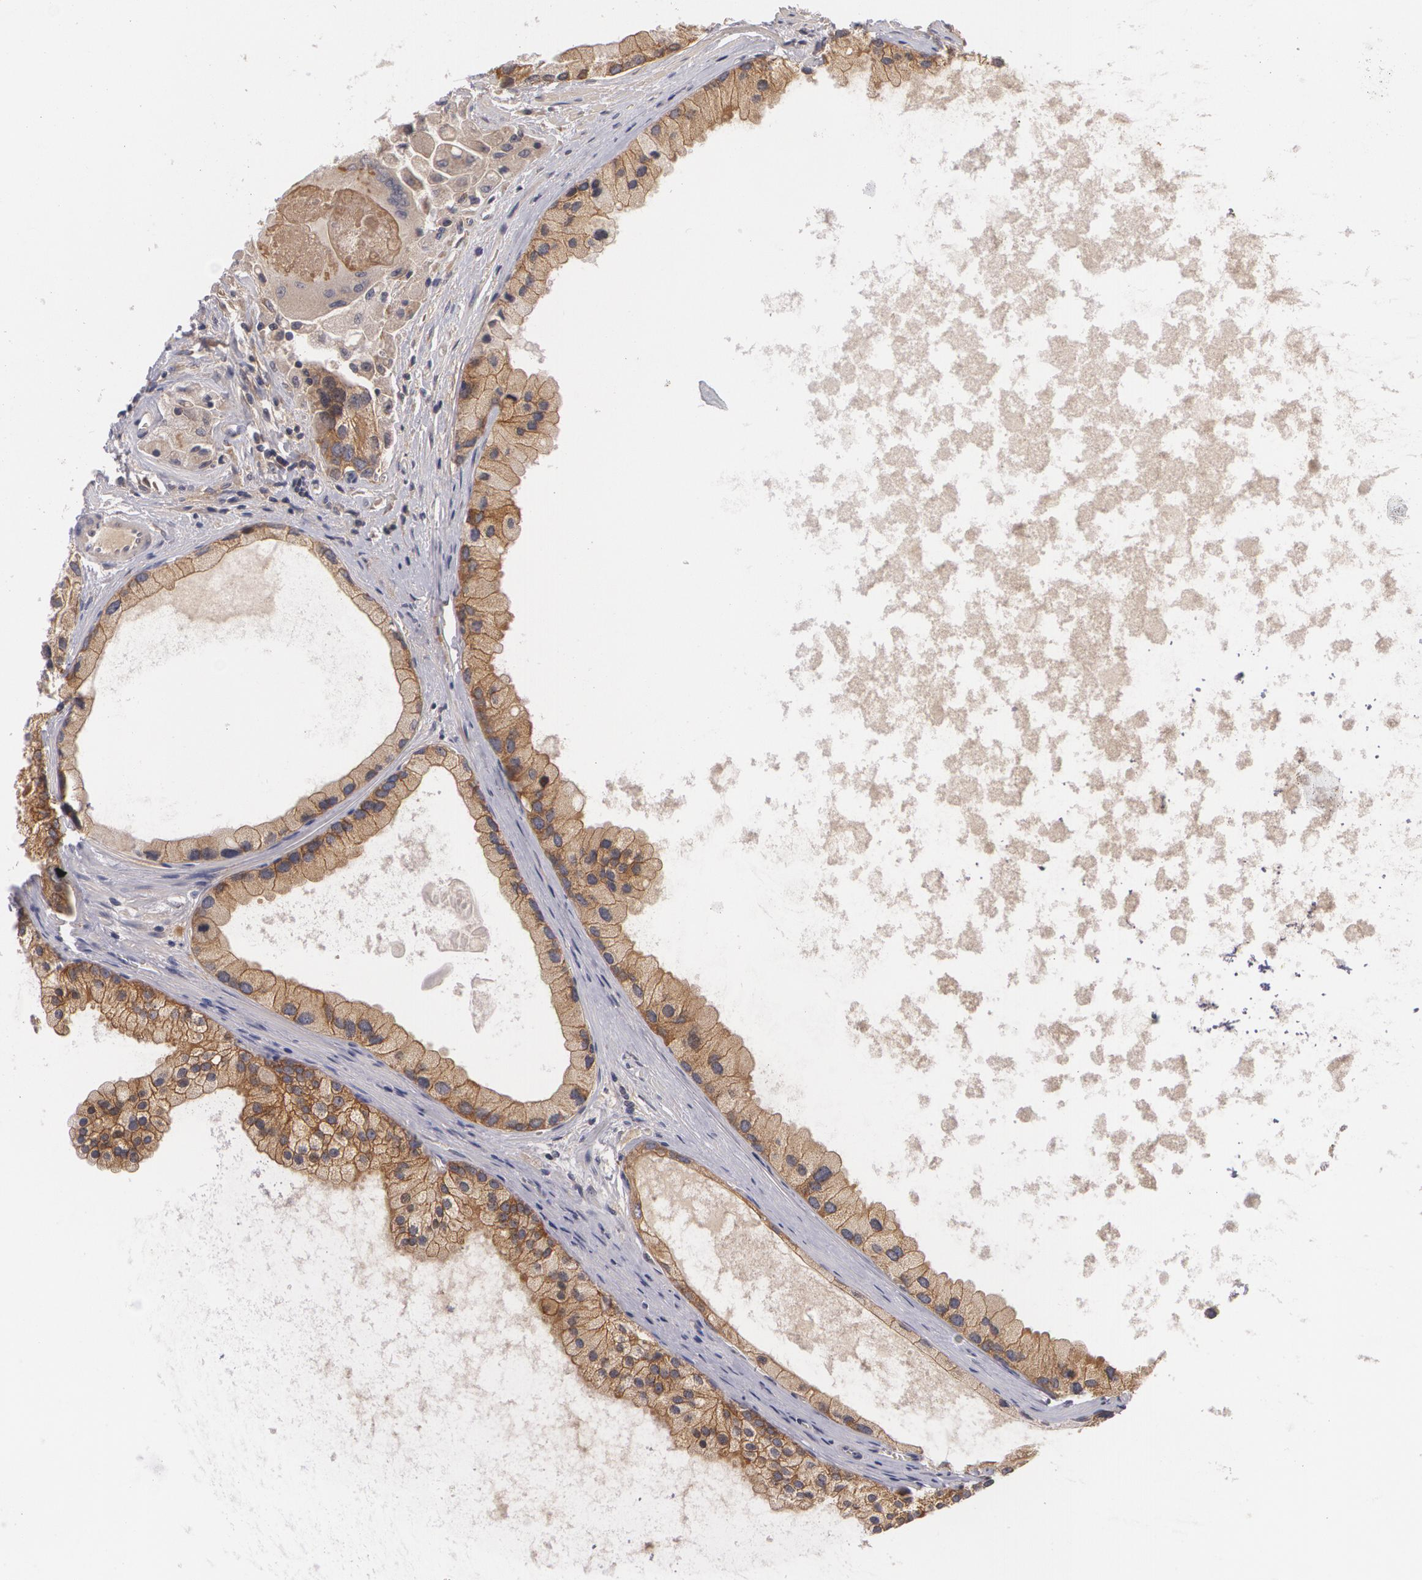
{"staining": {"intensity": "moderate", "quantity": ">75%", "location": "cytoplasmic/membranous"}, "tissue": "prostate cancer", "cell_type": "Tumor cells", "image_type": "cancer", "snomed": [{"axis": "morphology", "description": "Adenocarcinoma, Medium grade"}, {"axis": "topography", "description": "Prostate"}], "caption": "Immunohistochemical staining of prostate cancer (adenocarcinoma (medium-grade)) exhibits medium levels of moderate cytoplasmic/membranous protein staining in about >75% of tumor cells.", "gene": "CASK", "patient": {"sex": "male", "age": 70}}